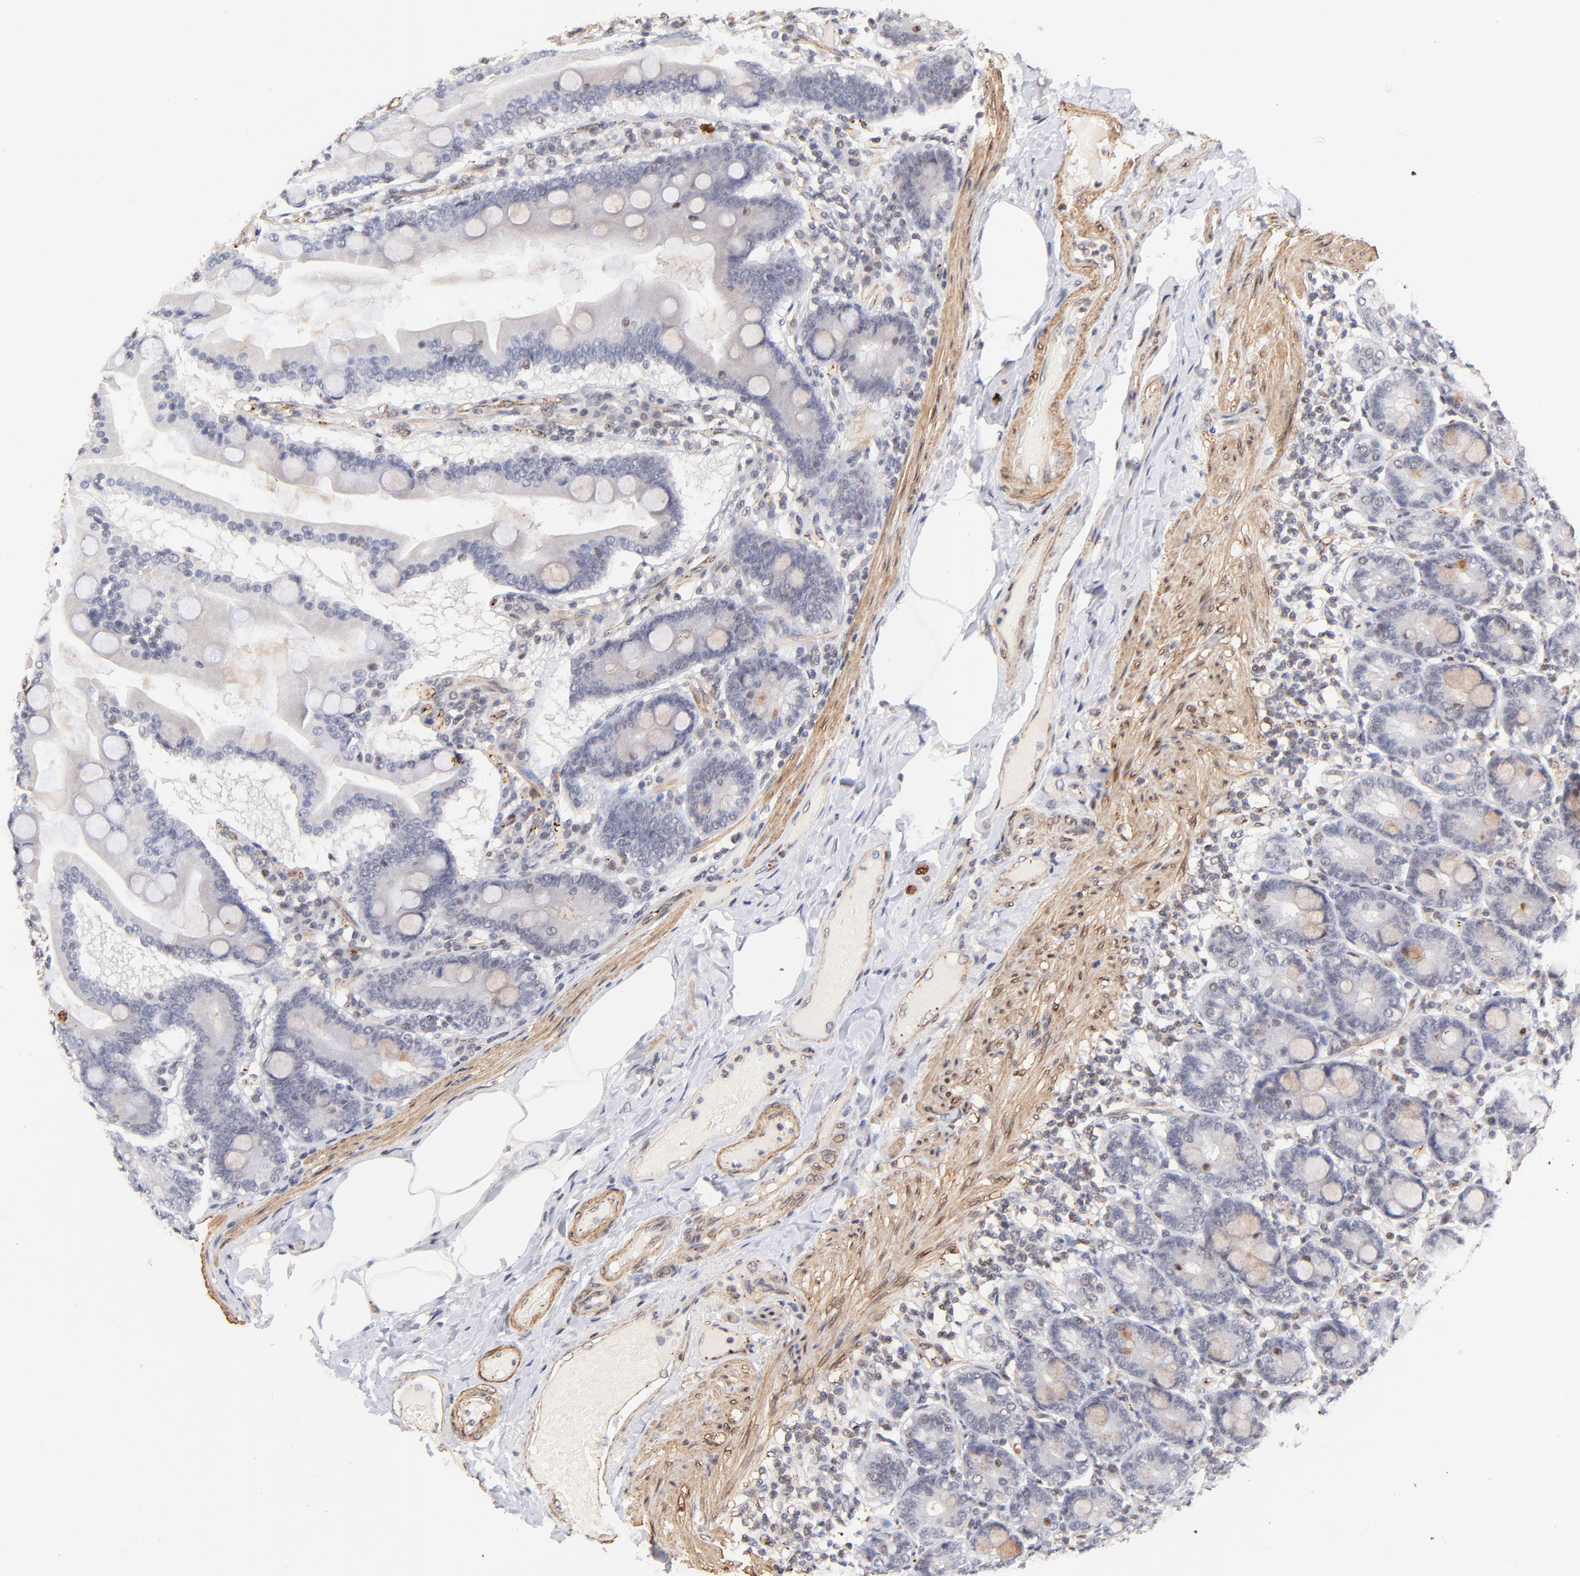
{"staining": {"intensity": "weak", "quantity": "<25%", "location": "nuclear"}, "tissue": "duodenum", "cell_type": "Glandular cells", "image_type": "normal", "snomed": [{"axis": "morphology", "description": "Normal tissue, NOS"}, {"axis": "topography", "description": "Duodenum"}], "caption": "Glandular cells are negative for brown protein staining in benign duodenum. (Brightfield microscopy of DAB (3,3'-diaminobenzidine) IHC at high magnification).", "gene": "ZFP92", "patient": {"sex": "female", "age": 64}}